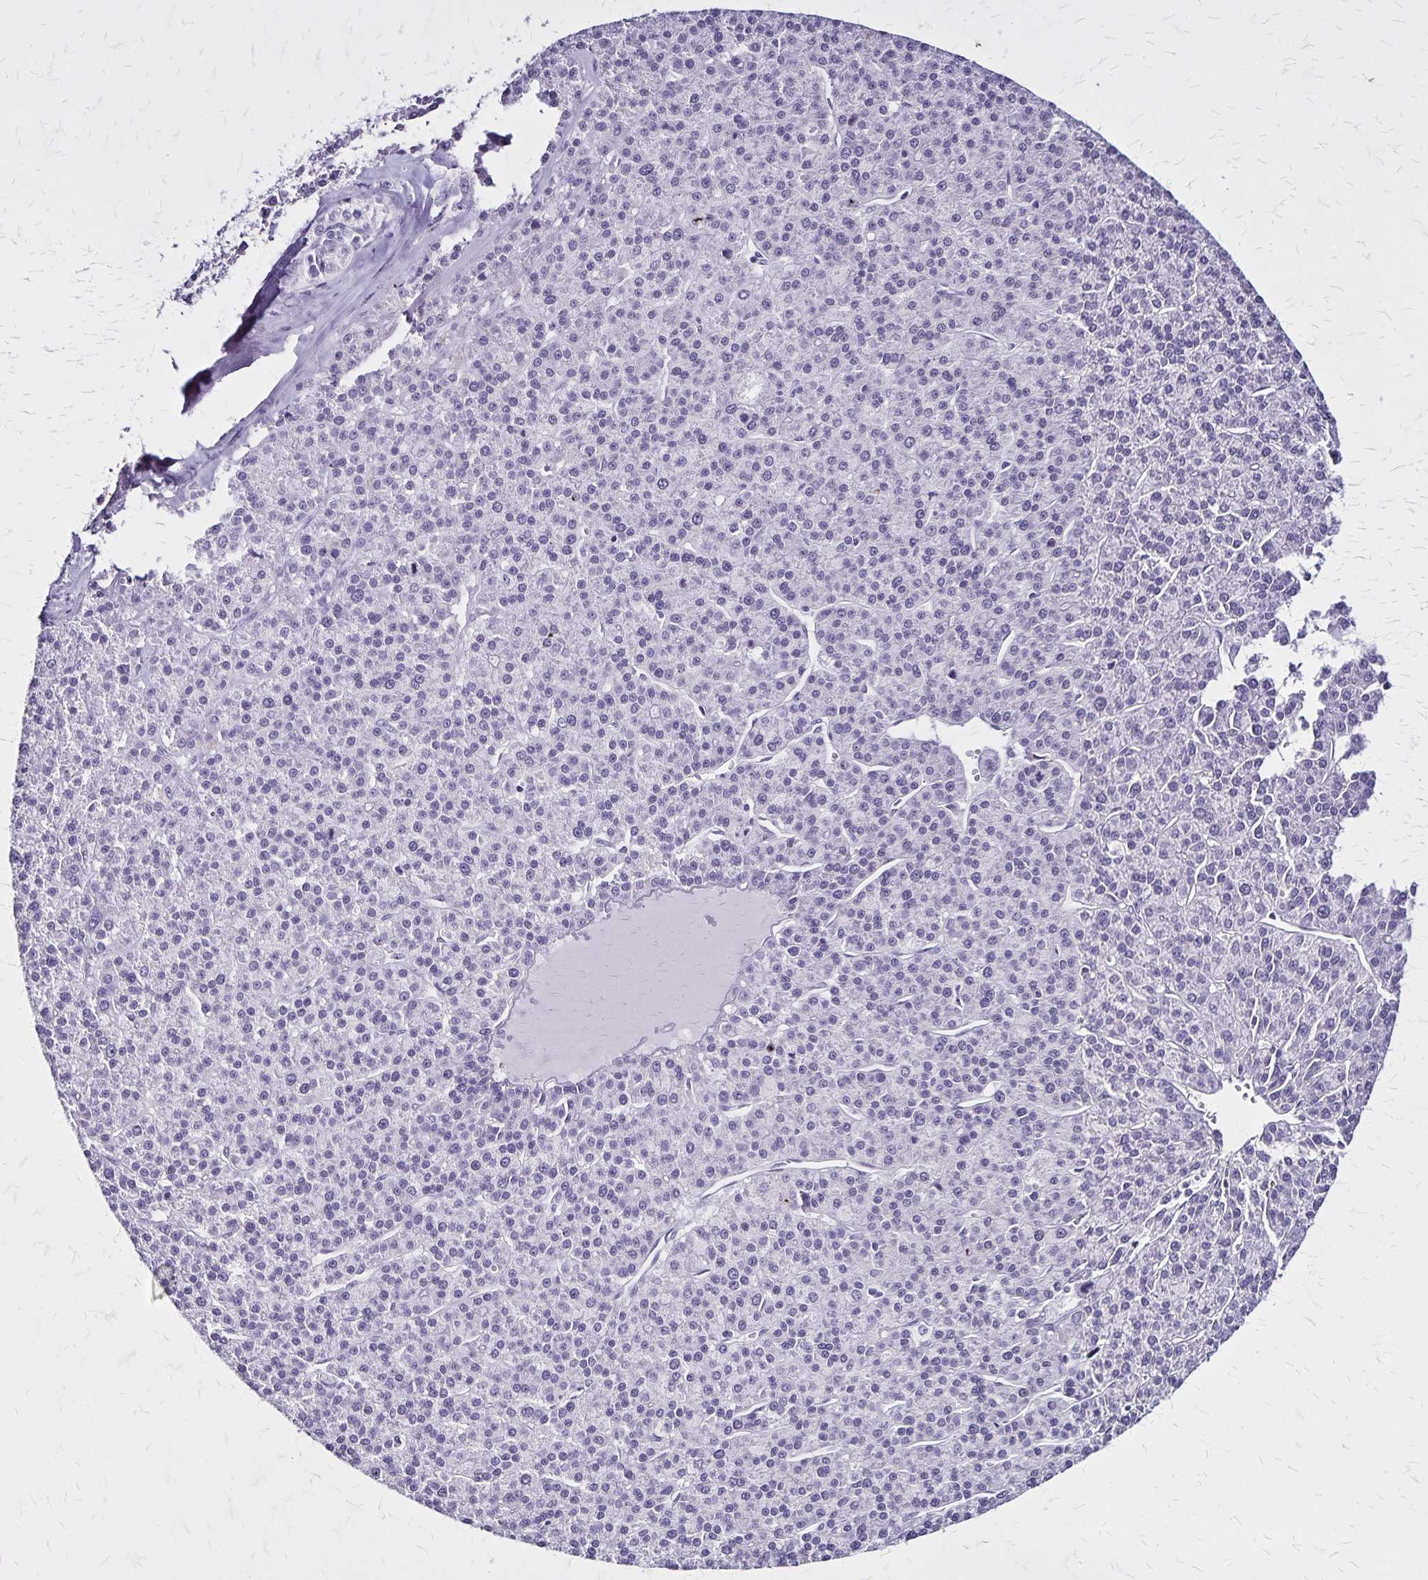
{"staining": {"intensity": "negative", "quantity": "none", "location": "none"}, "tissue": "liver cancer", "cell_type": "Tumor cells", "image_type": "cancer", "snomed": [{"axis": "morphology", "description": "Carcinoma, Hepatocellular, NOS"}, {"axis": "topography", "description": "Liver"}], "caption": "This photomicrograph is of hepatocellular carcinoma (liver) stained with IHC to label a protein in brown with the nuclei are counter-stained blue. There is no expression in tumor cells. (Stains: DAB (3,3'-diaminobenzidine) immunohistochemistry (IHC) with hematoxylin counter stain, Microscopy: brightfield microscopy at high magnification).", "gene": "KRT2", "patient": {"sex": "female", "age": 58}}